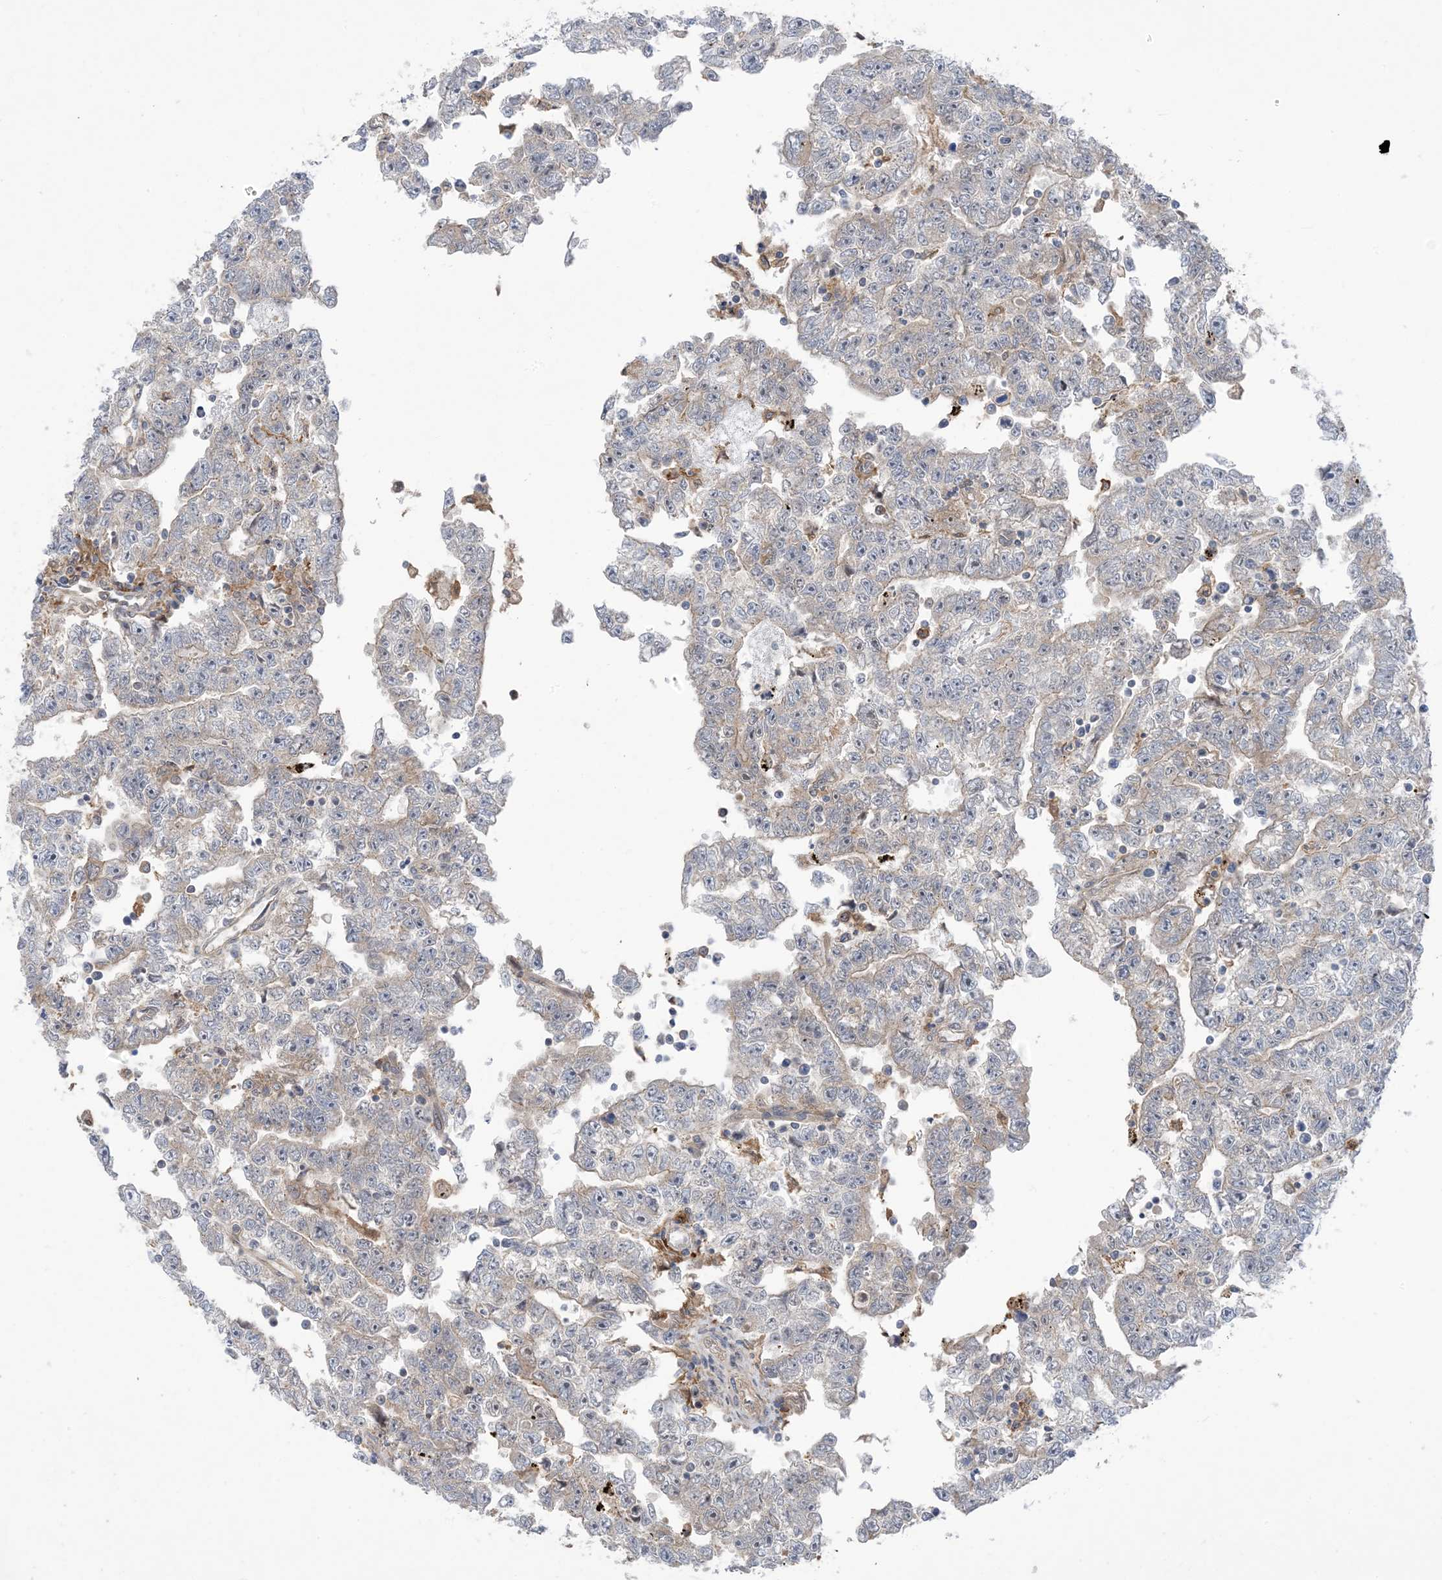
{"staining": {"intensity": "weak", "quantity": "<25%", "location": "cytoplasmic/membranous"}, "tissue": "testis cancer", "cell_type": "Tumor cells", "image_type": "cancer", "snomed": [{"axis": "morphology", "description": "Carcinoma, Embryonal, NOS"}, {"axis": "topography", "description": "Testis"}], "caption": "An immunohistochemistry image of testis cancer is shown. There is no staining in tumor cells of testis cancer.", "gene": "HS1BP3", "patient": {"sex": "male", "age": 25}}